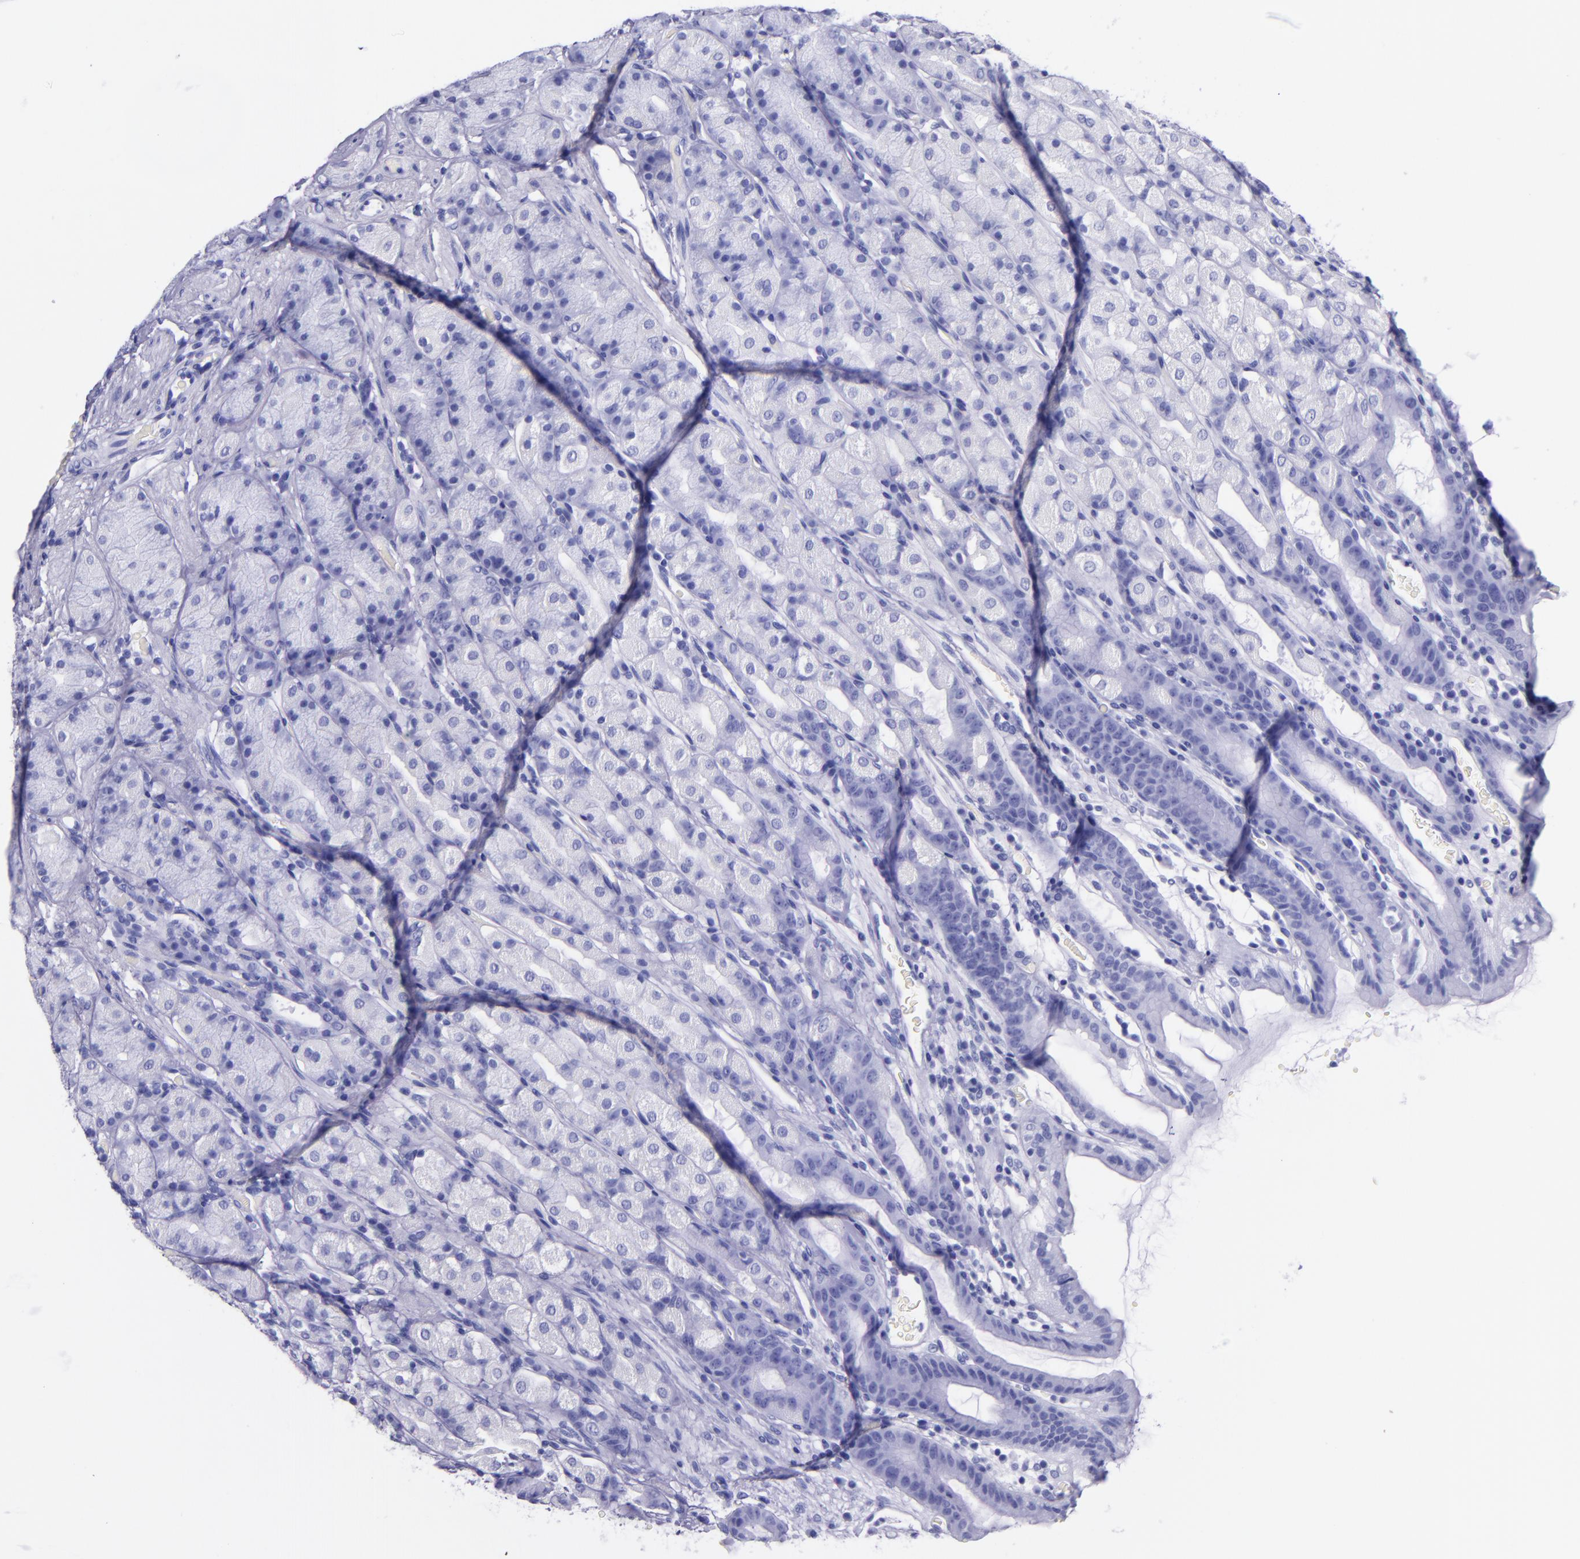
{"staining": {"intensity": "negative", "quantity": "none", "location": "none"}, "tissue": "stomach", "cell_type": "Glandular cells", "image_type": "normal", "snomed": [{"axis": "morphology", "description": "Normal tissue, NOS"}, {"axis": "topography", "description": "Stomach, upper"}], "caption": "Normal stomach was stained to show a protein in brown. There is no significant positivity in glandular cells. The staining is performed using DAB (3,3'-diaminobenzidine) brown chromogen with nuclei counter-stained in using hematoxylin.", "gene": "KRT4", "patient": {"sex": "male", "age": 68}}